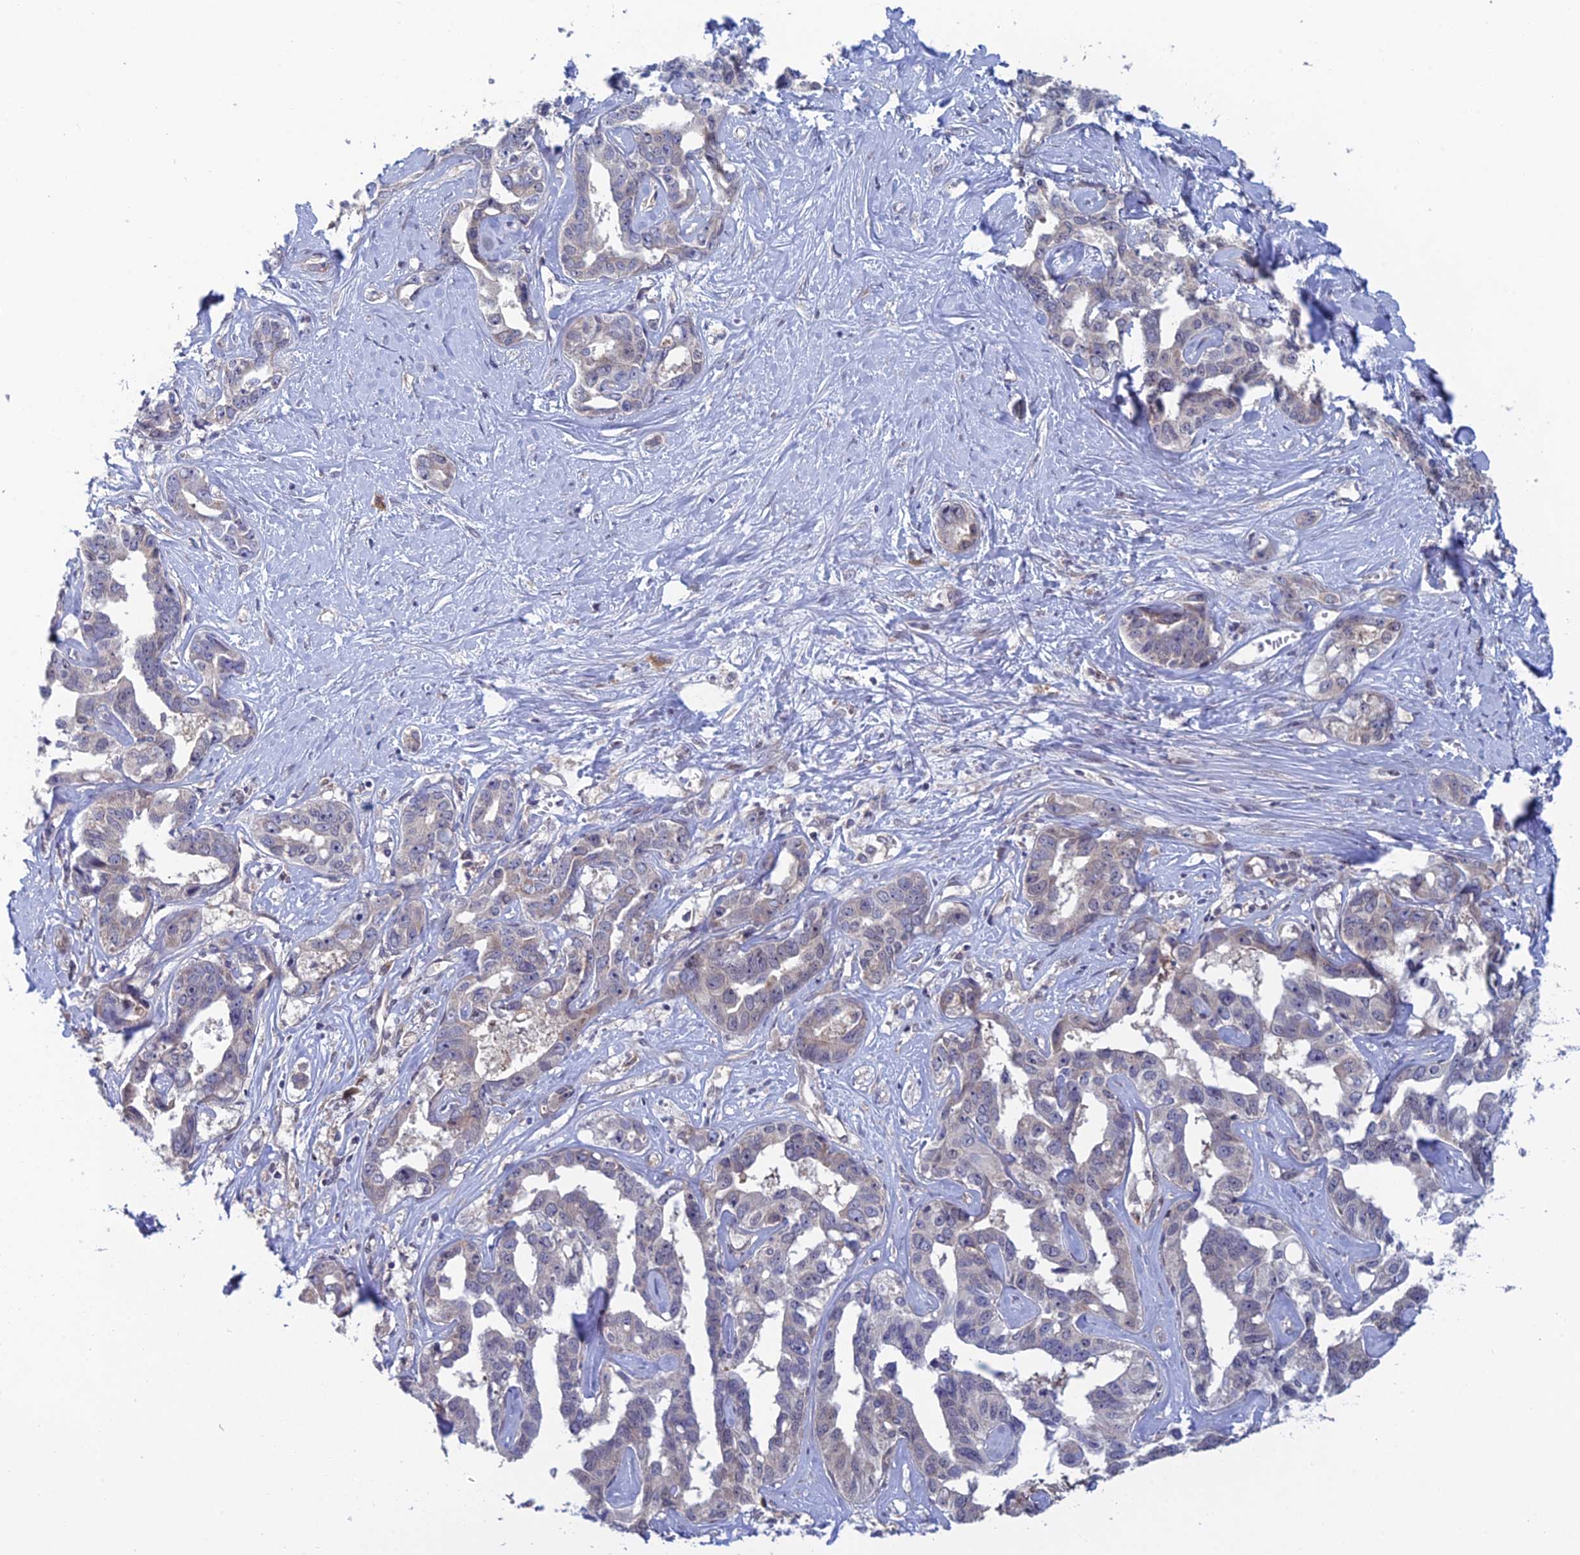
{"staining": {"intensity": "negative", "quantity": "none", "location": "none"}, "tissue": "liver cancer", "cell_type": "Tumor cells", "image_type": "cancer", "snomed": [{"axis": "morphology", "description": "Cholangiocarcinoma"}, {"axis": "topography", "description": "Liver"}], "caption": "DAB (3,3'-diaminobenzidine) immunohistochemical staining of liver cancer demonstrates no significant expression in tumor cells. Nuclei are stained in blue.", "gene": "SRA1", "patient": {"sex": "male", "age": 59}}